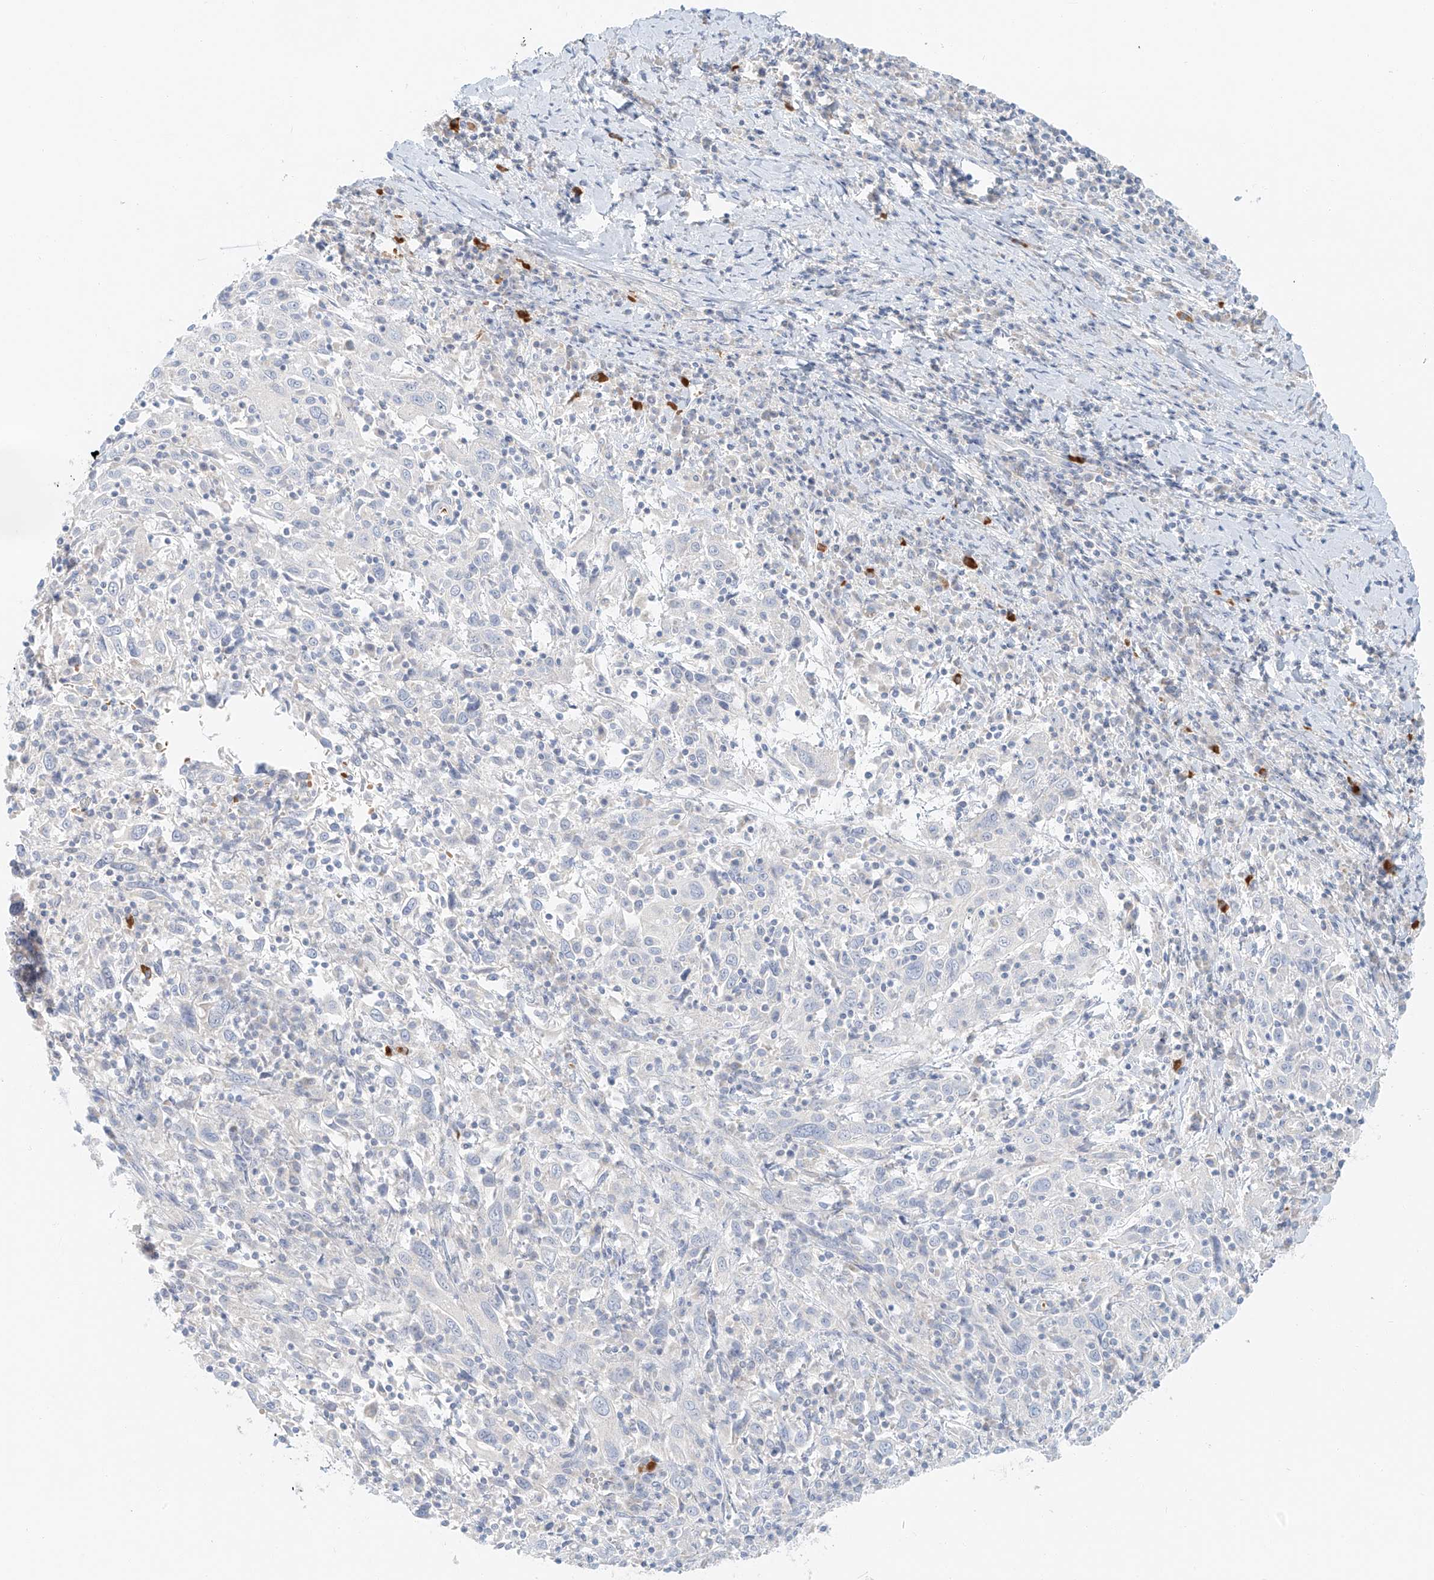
{"staining": {"intensity": "negative", "quantity": "none", "location": "none"}, "tissue": "cervical cancer", "cell_type": "Tumor cells", "image_type": "cancer", "snomed": [{"axis": "morphology", "description": "Squamous cell carcinoma, NOS"}, {"axis": "topography", "description": "Cervix"}], "caption": "Immunohistochemistry (IHC) micrograph of neoplastic tissue: cervical squamous cell carcinoma stained with DAB (3,3'-diaminobenzidine) demonstrates no significant protein positivity in tumor cells.", "gene": "PGC", "patient": {"sex": "female", "age": 46}}